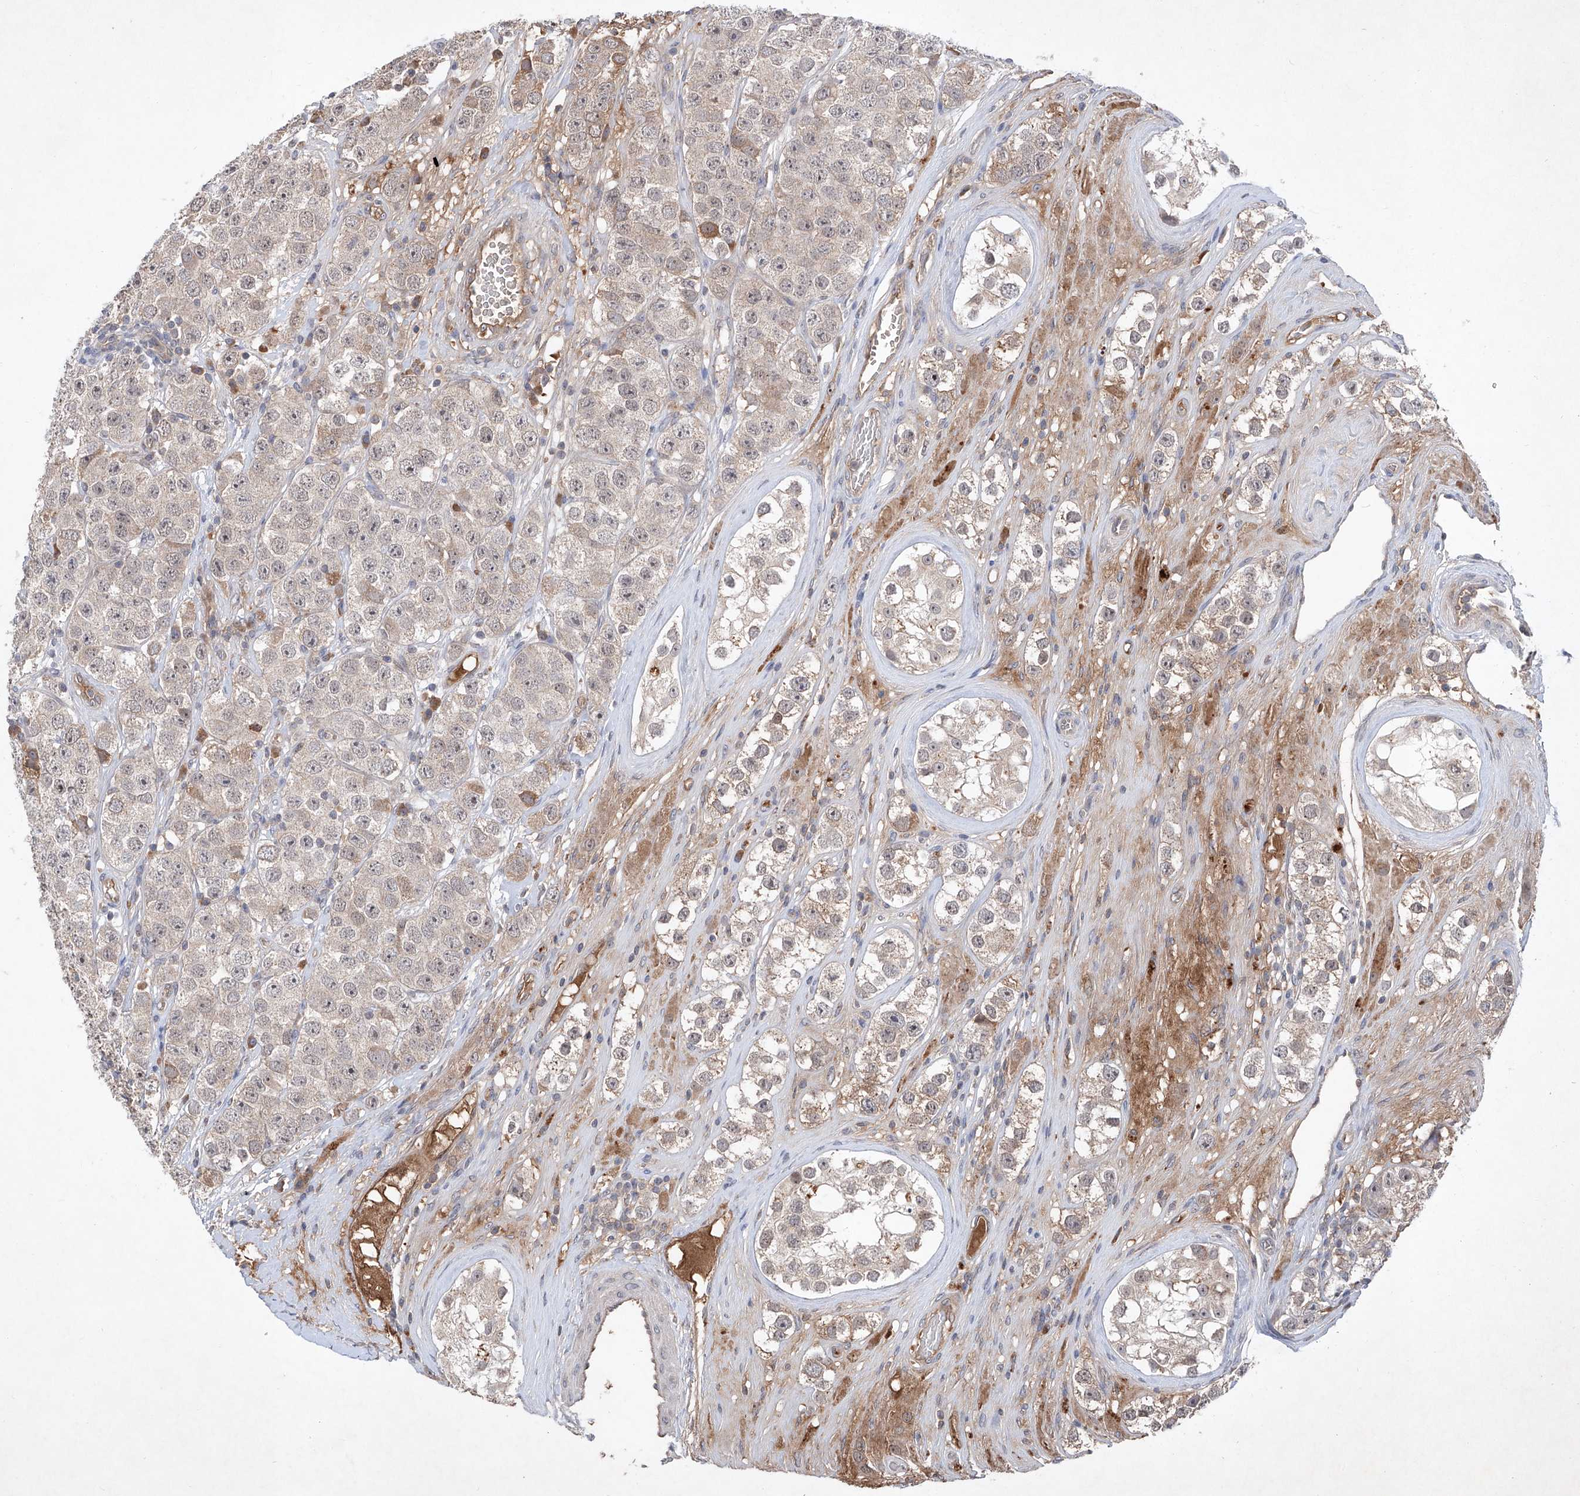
{"staining": {"intensity": "weak", "quantity": "<25%", "location": "cytoplasmic/membranous"}, "tissue": "testis cancer", "cell_type": "Tumor cells", "image_type": "cancer", "snomed": [{"axis": "morphology", "description": "Seminoma, NOS"}, {"axis": "topography", "description": "Testis"}], "caption": "Immunohistochemistry (IHC) histopathology image of neoplastic tissue: human testis cancer stained with DAB shows no significant protein staining in tumor cells.", "gene": "FAM135A", "patient": {"sex": "male", "age": 28}}